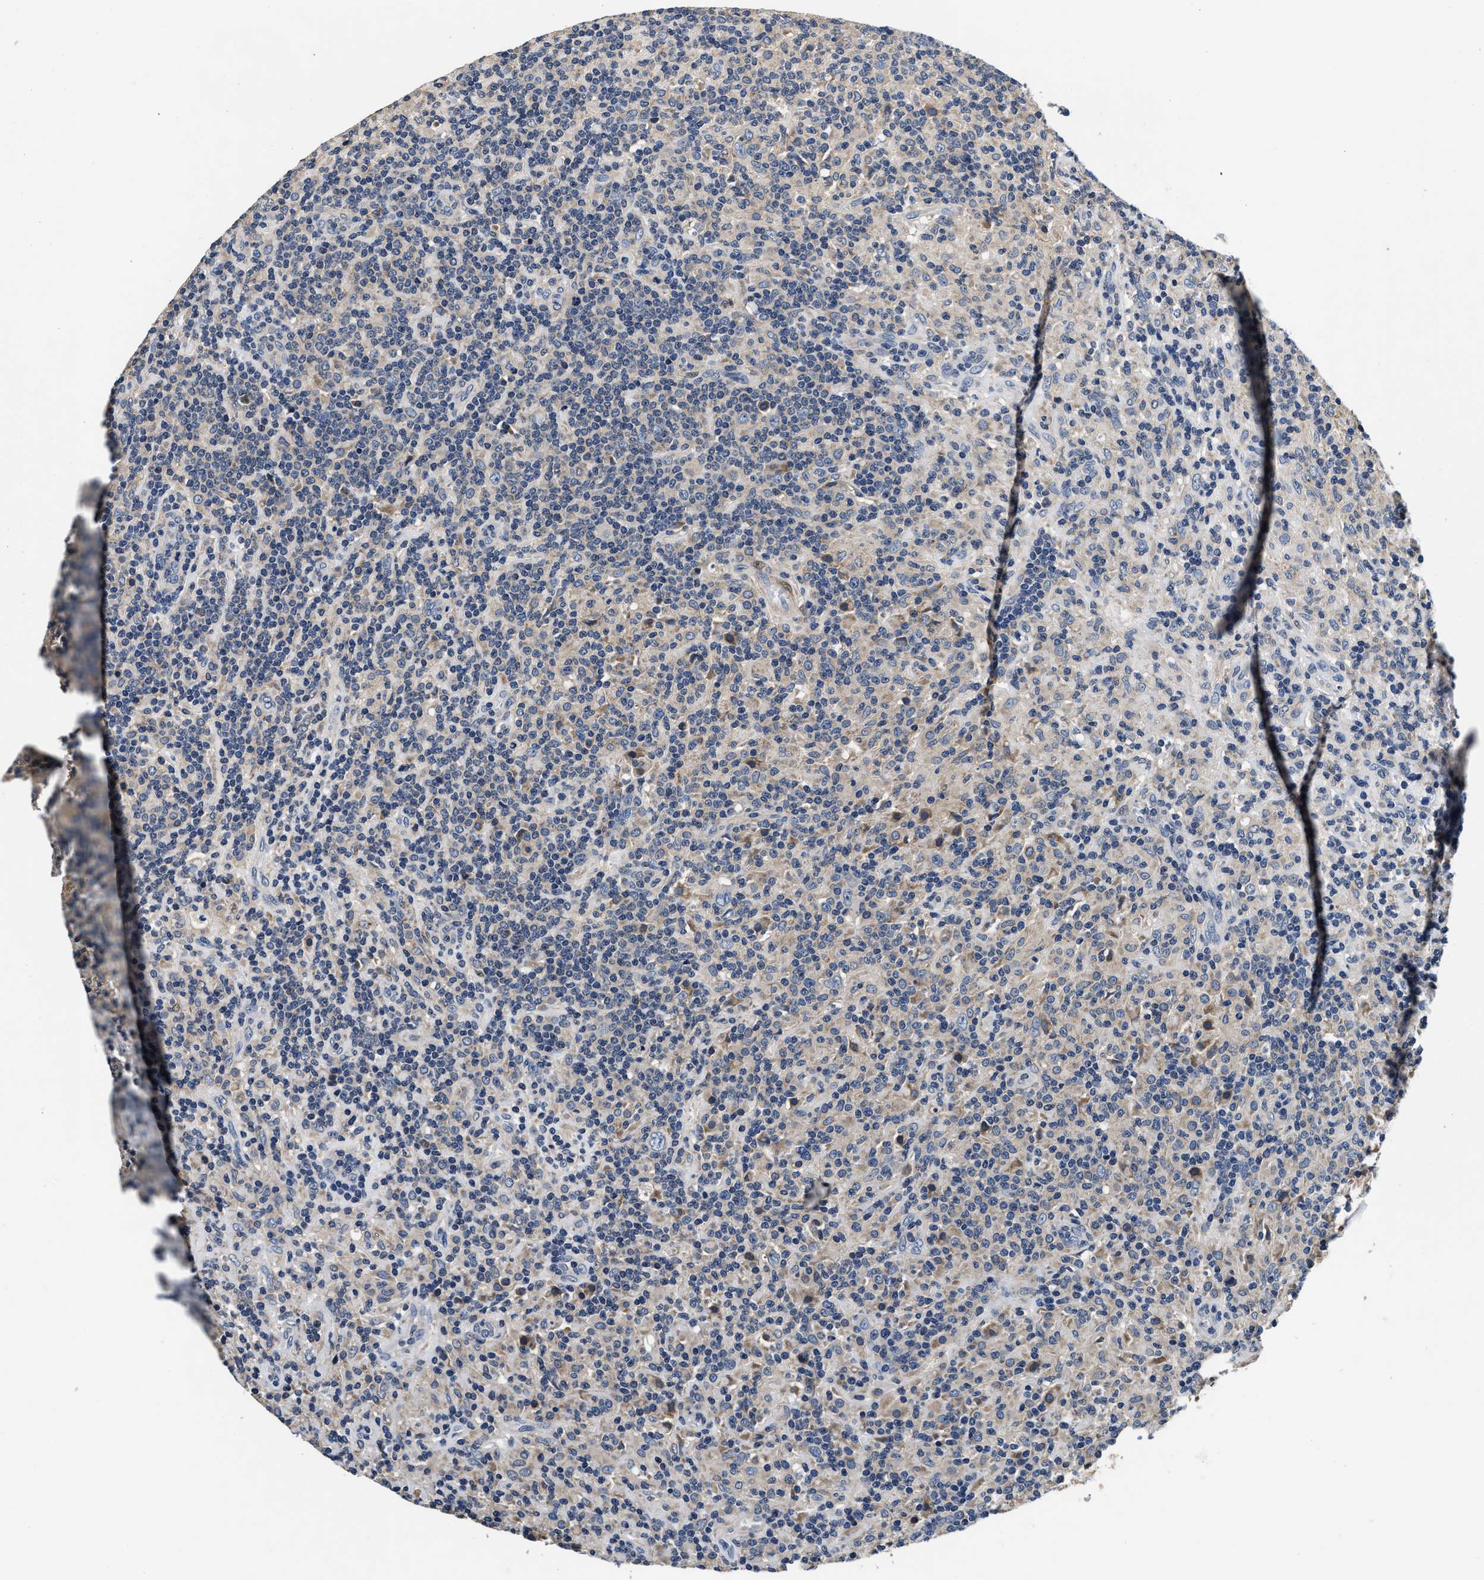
{"staining": {"intensity": "negative", "quantity": "none", "location": "none"}, "tissue": "lymphoma", "cell_type": "Tumor cells", "image_type": "cancer", "snomed": [{"axis": "morphology", "description": "Hodgkin's disease, NOS"}, {"axis": "topography", "description": "Lymph node"}], "caption": "Tumor cells are negative for protein expression in human lymphoma. The staining is performed using DAB (3,3'-diaminobenzidine) brown chromogen with nuclei counter-stained in using hematoxylin.", "gene": "ANKIB1", "patient": {"sex": "male", "age": 70}}